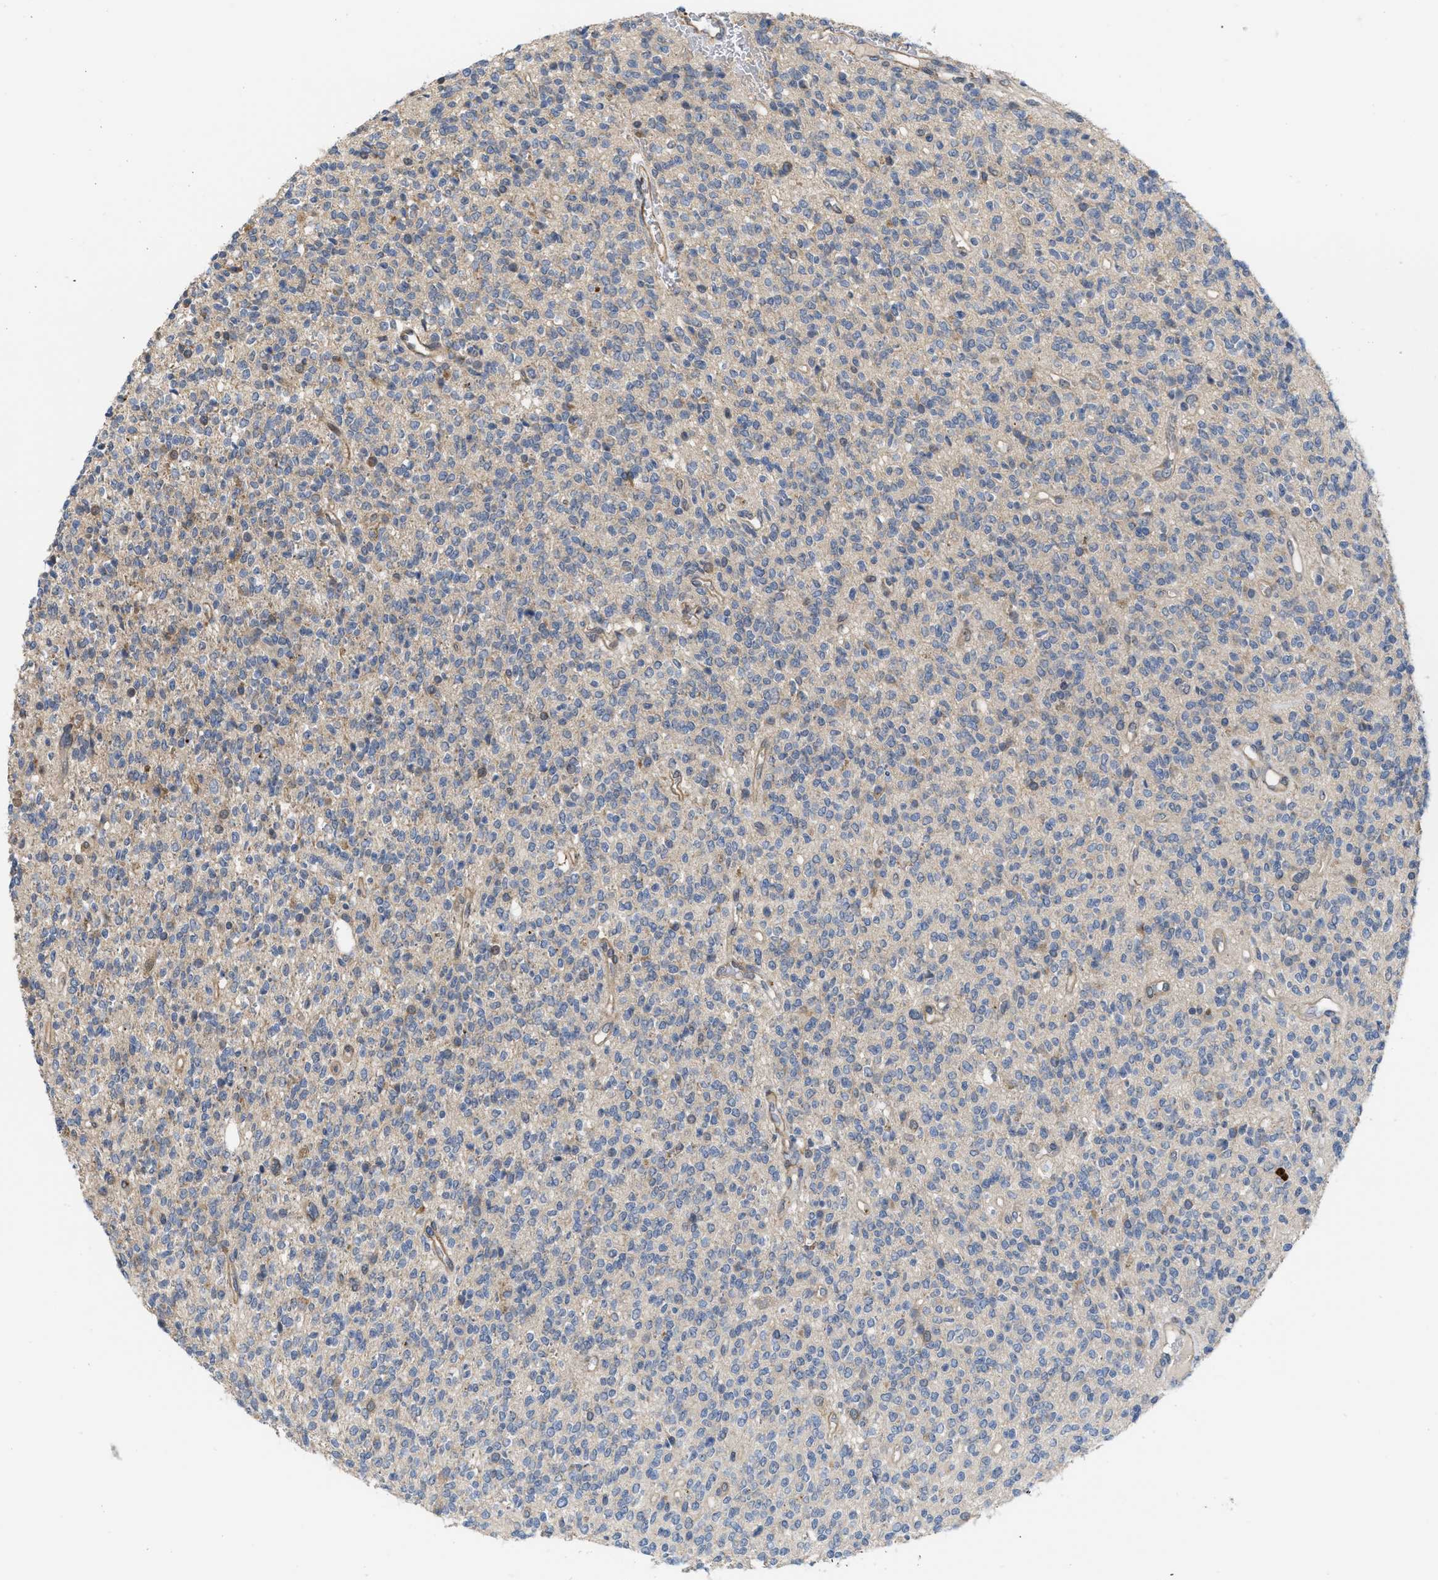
{"staining": {"intensity": "negative", "quantity": "none", "location": "none"}, "tissue": "glioma", "cell_type": "Tumor cells", "image_type": "cancer", "snomed": [{"axis": "morphology", "description": "Glioma, malignant, High grade"}, {"axis": "topography", "description": "Brain"}], "caption": "Protein analysis of malignant glioma (high-grade) displays no significant staining in tumor cells.", "gene": "NAPEPLD", "patient": {"sex": "male", "age": 34}}